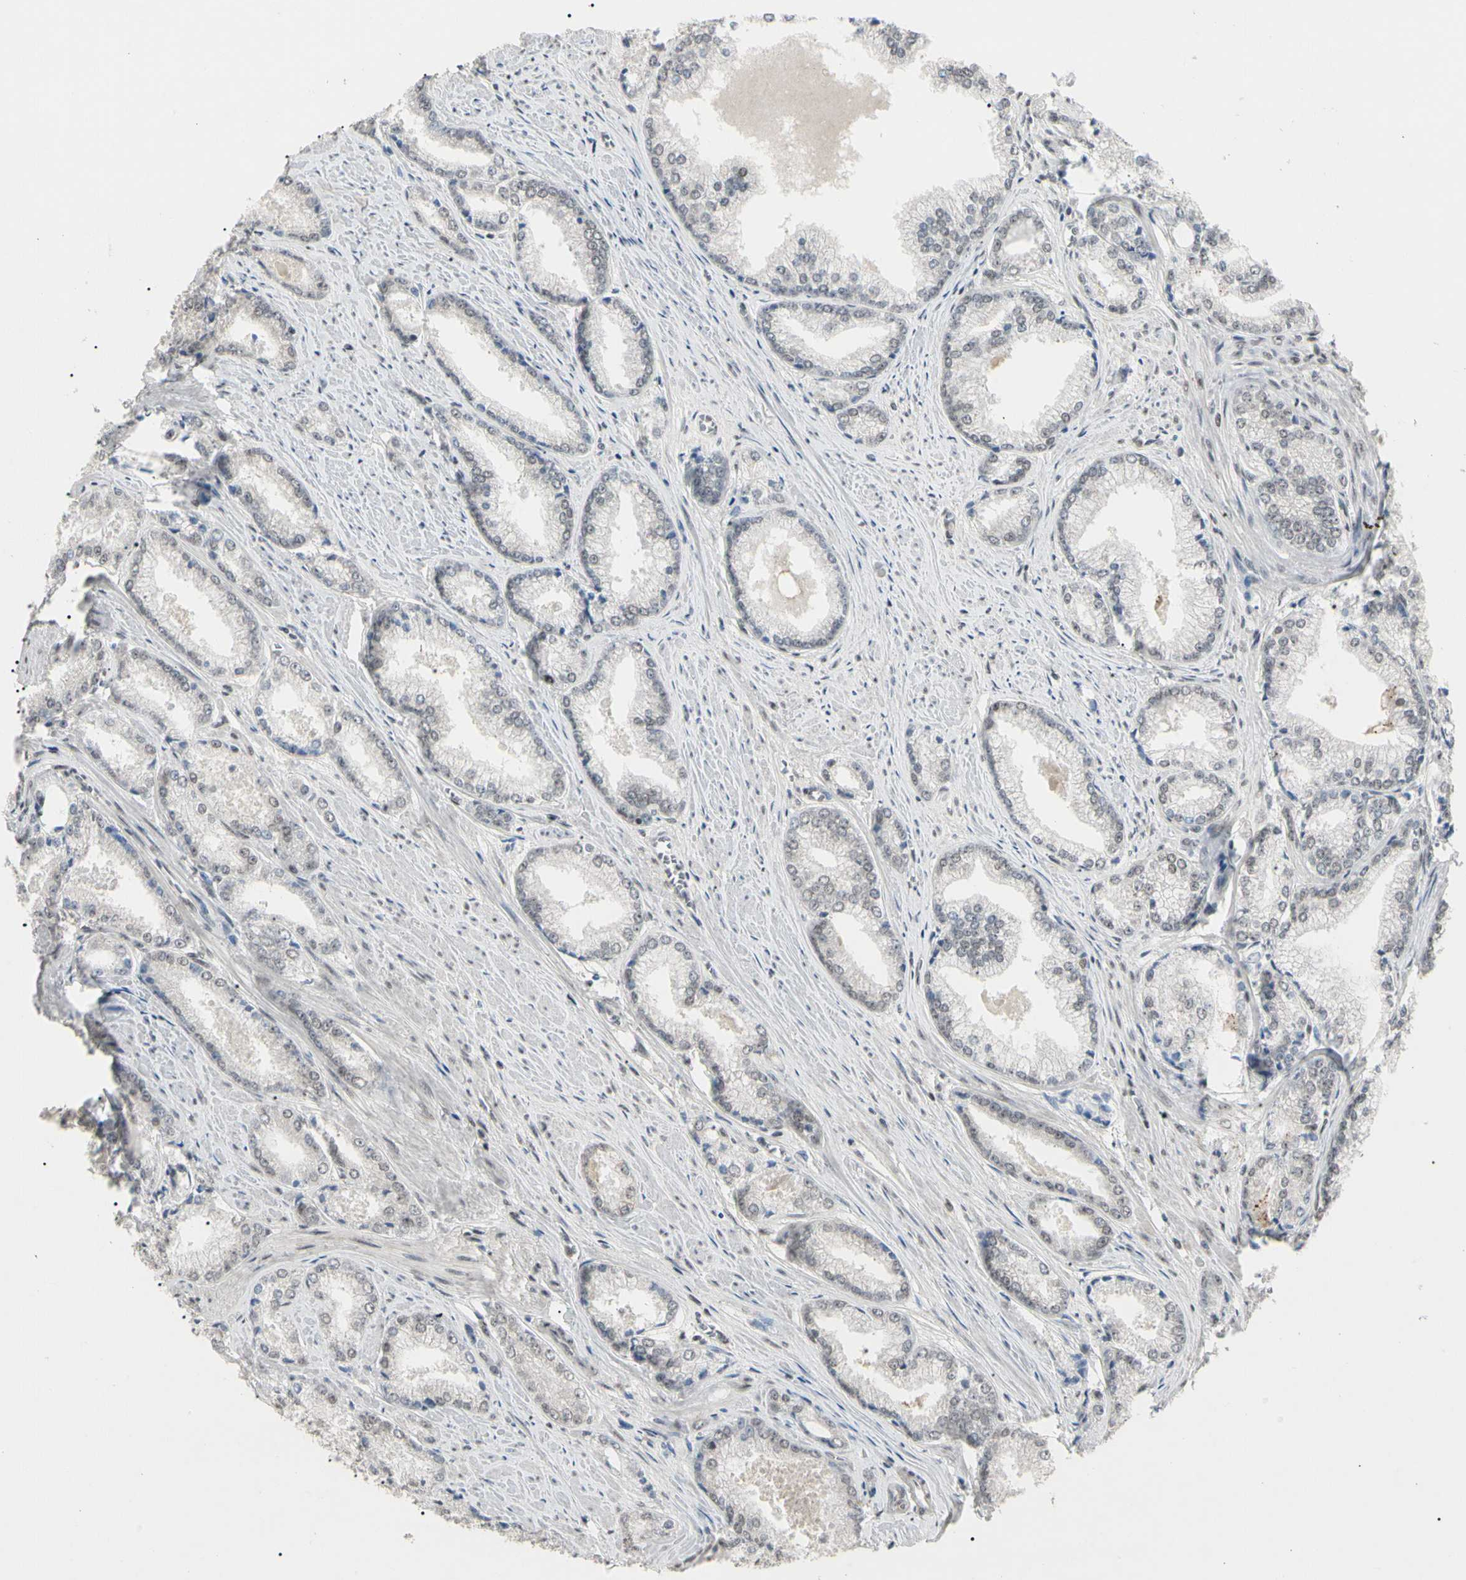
{"staining": {"intensity": "negative", "quantity": "none", "location": "none"}, "tissue": "prostate cancer", "cell_type": "Tumor cells", "image_type": "cancer", "snomed": [{"axis": "morphology", "description": "Adenocarcinoma, Low grade"}, {"axis": "topography", "description": "Prostate"}], "caption": "Tumor cells are negative for brown protein staining in low-grade adenocarcinoma (prostate).", "gene": "GREM1", "patient": {"sex": "male", "age": 64}}